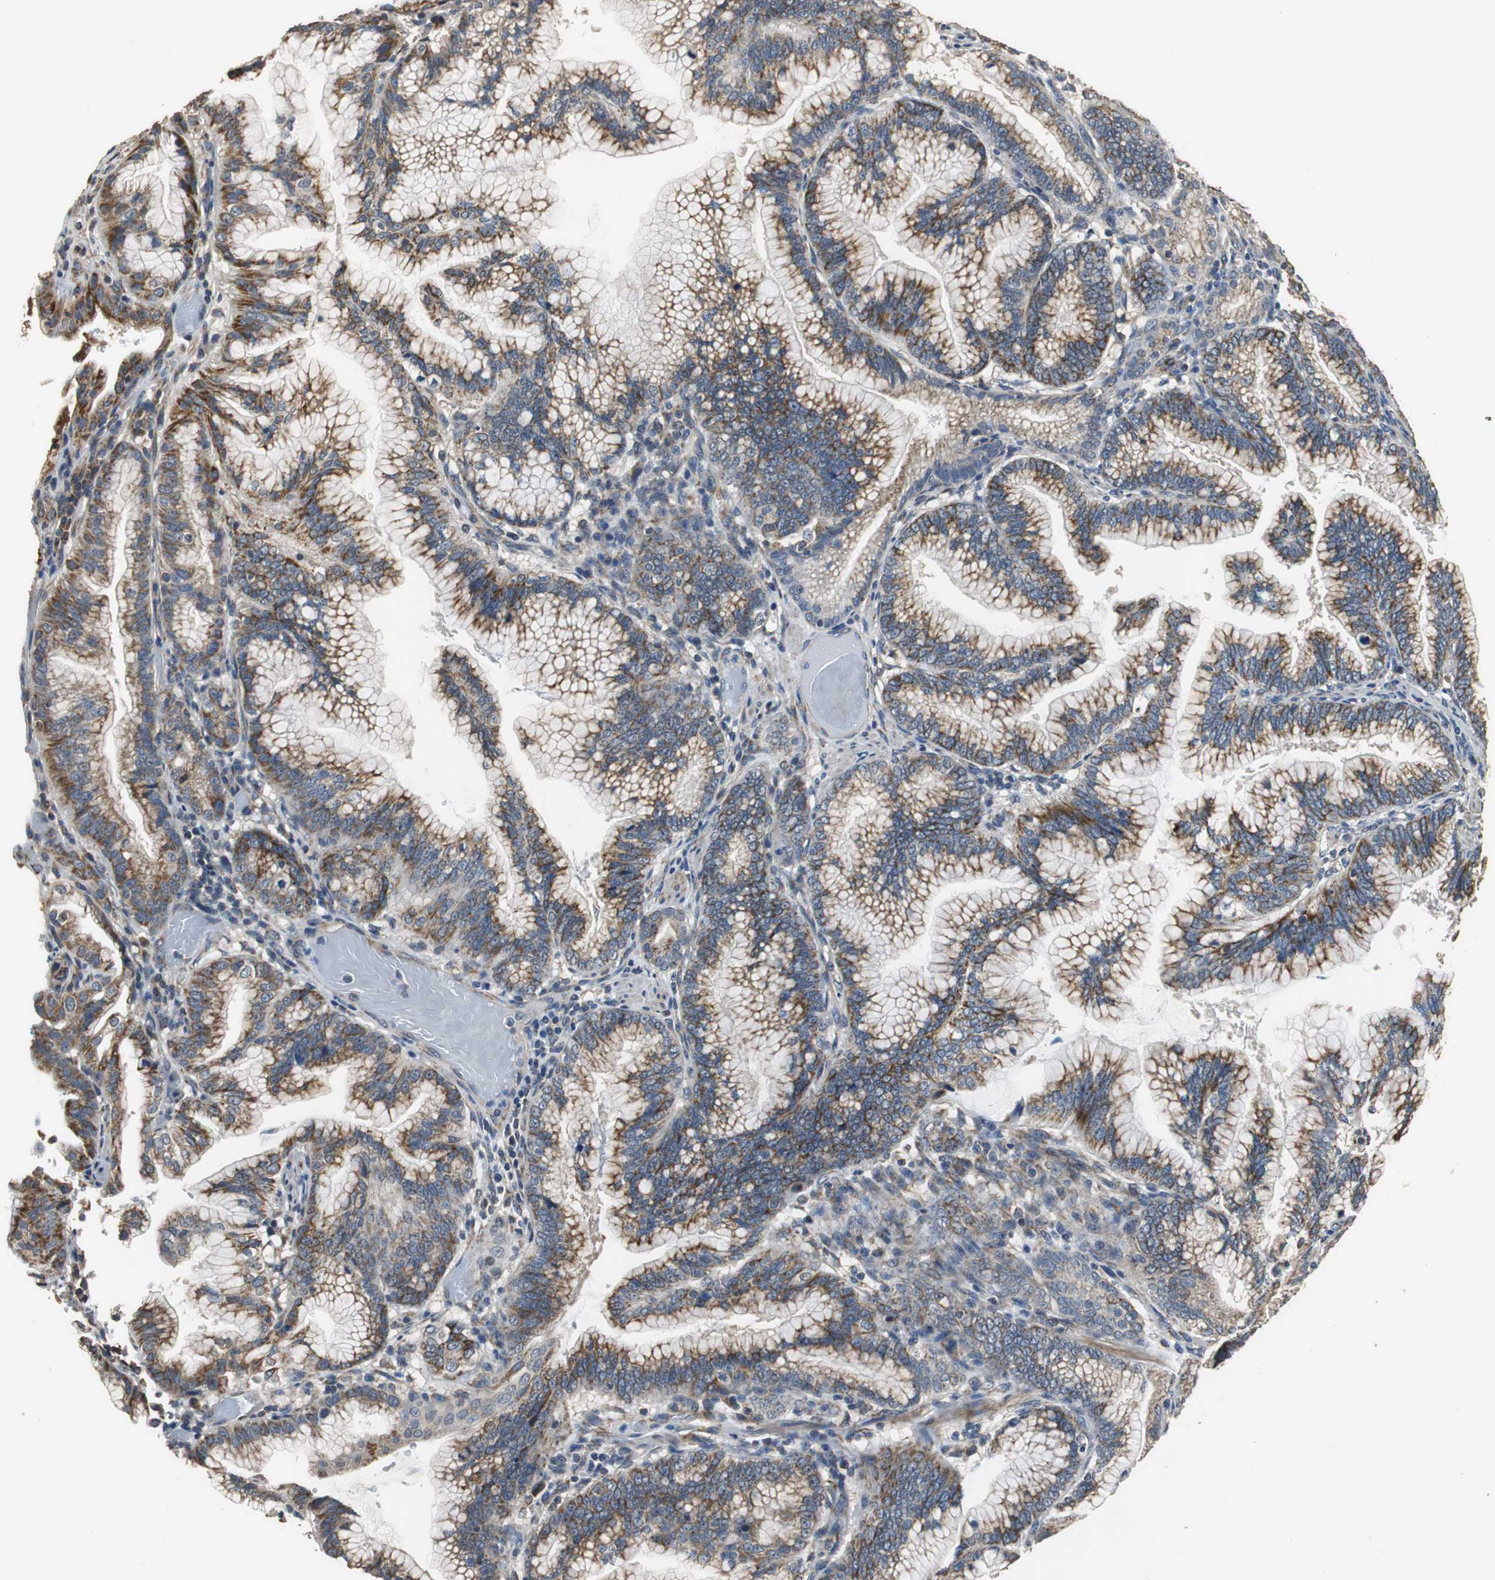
{"staining": {"intensity": "moderate", "quantity": ">75%", "location": "cytoplasmic/membranous"}, "tissue": "pancreatic cancer", "cell_type": "Tumor cells", "image_type": "cancer", "snomed": [{"axis": "morphology", "description": "Adenocarcinoma, NOS"}, {"axis": "topography", "description": "Pancreas"}], "caption": "The histopathology image shows staining of pancreatic cancer, revealing moderate cytoplasmic/membranous protein staining (brown color) within tumor cells.", "gene": "HMGCL", "patient": {"sex": "female", "age": 64}}